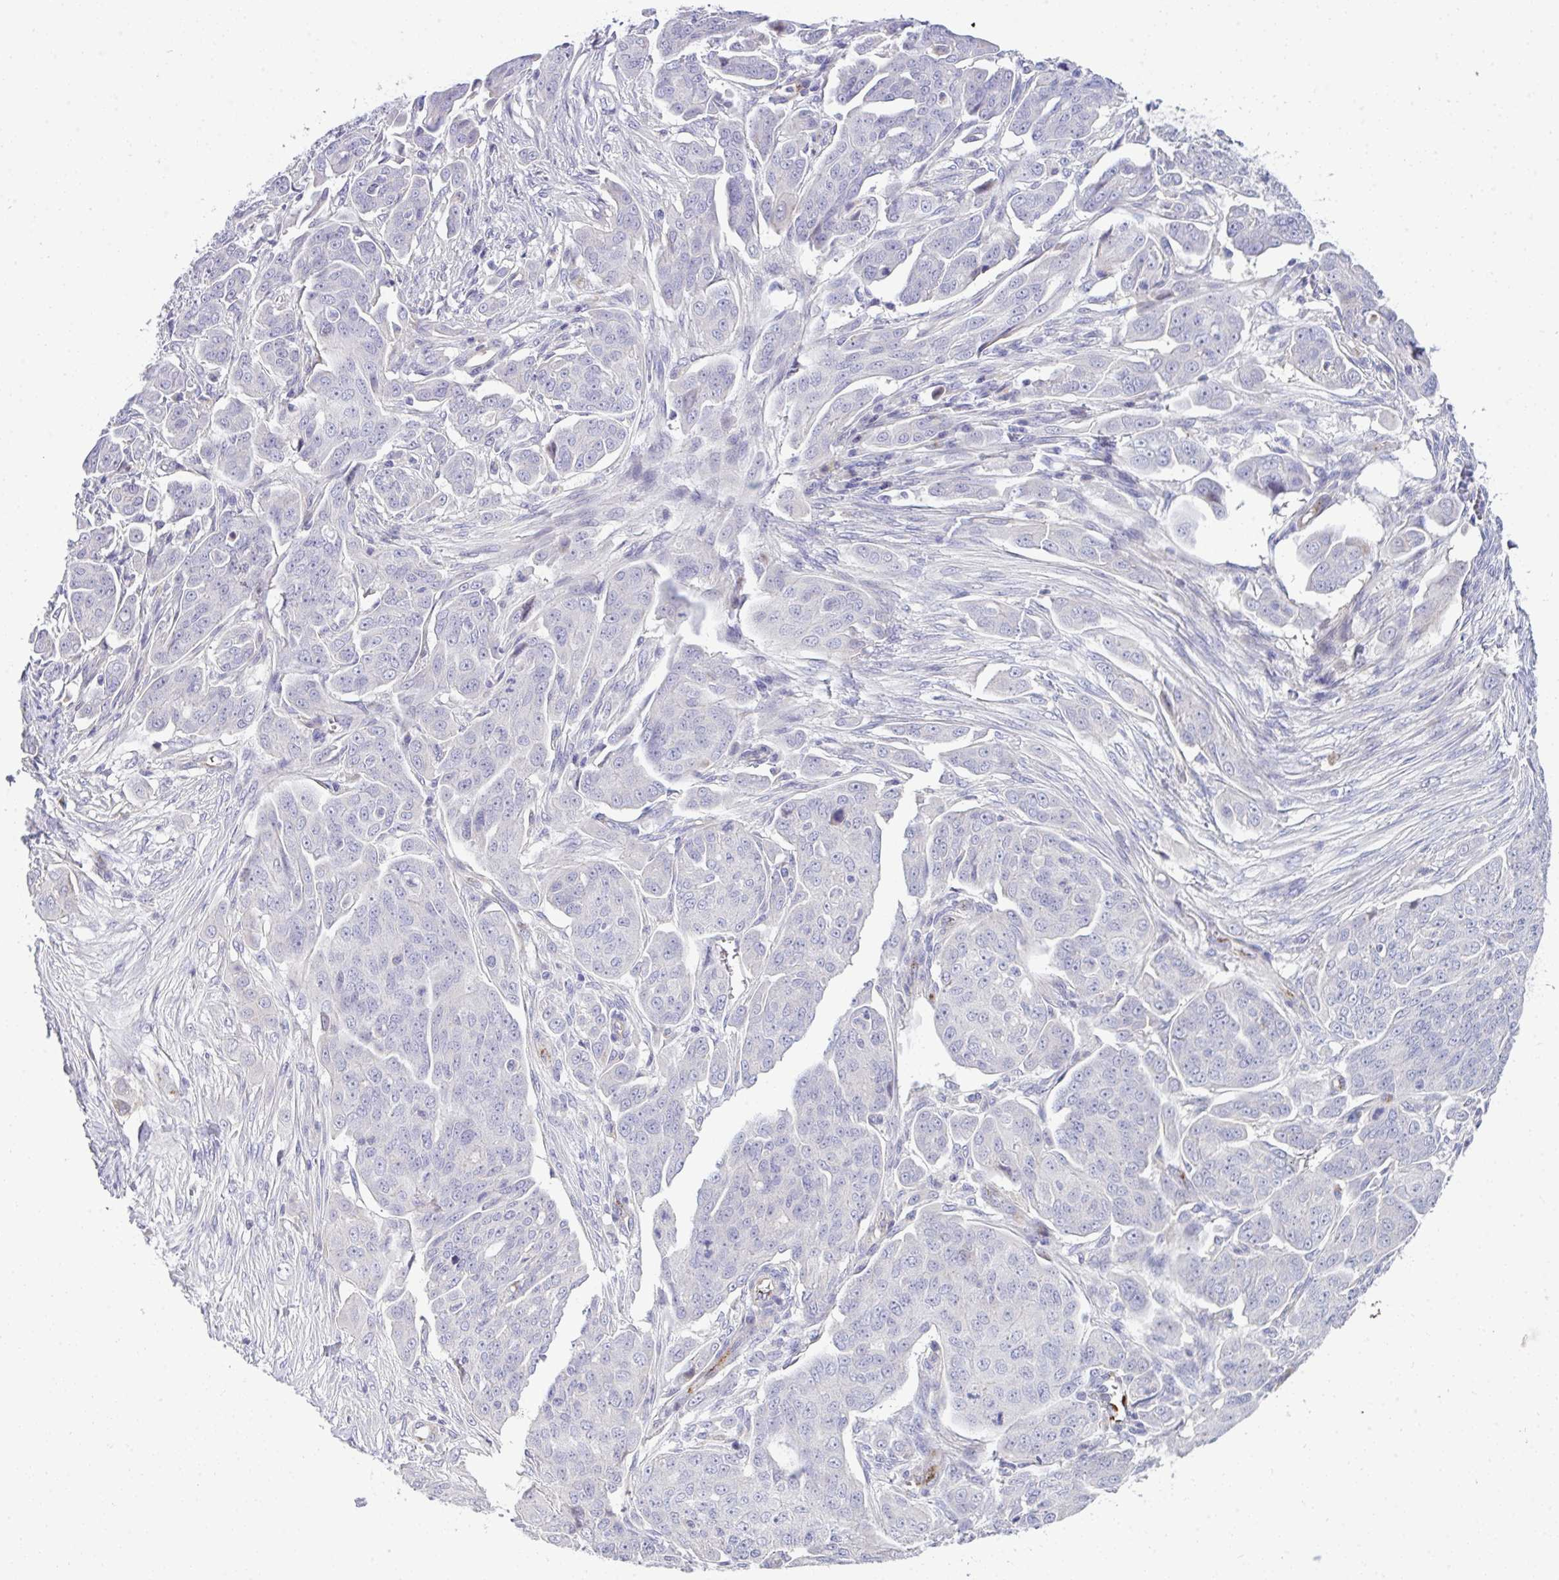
{"staining": {"intensity": "negative", "quantity": "none", "location": "none"}, "tissue": "ovarian cancer", "cell_type": "Tumor cells", "image_type": "cancer", "snomed": [{"axis": "morphology", "description": "Carcinoma, endometroid"}, {"axis": "topography", "description": "Ovary"}], "caption": "DAB immunohistochemical staining of human ovarian endometroid carcinoma demonstrates no significant expression in tumor cells.", "gene": "TOR1AIP2", "patient": {"sex": "female", "age": 70}}